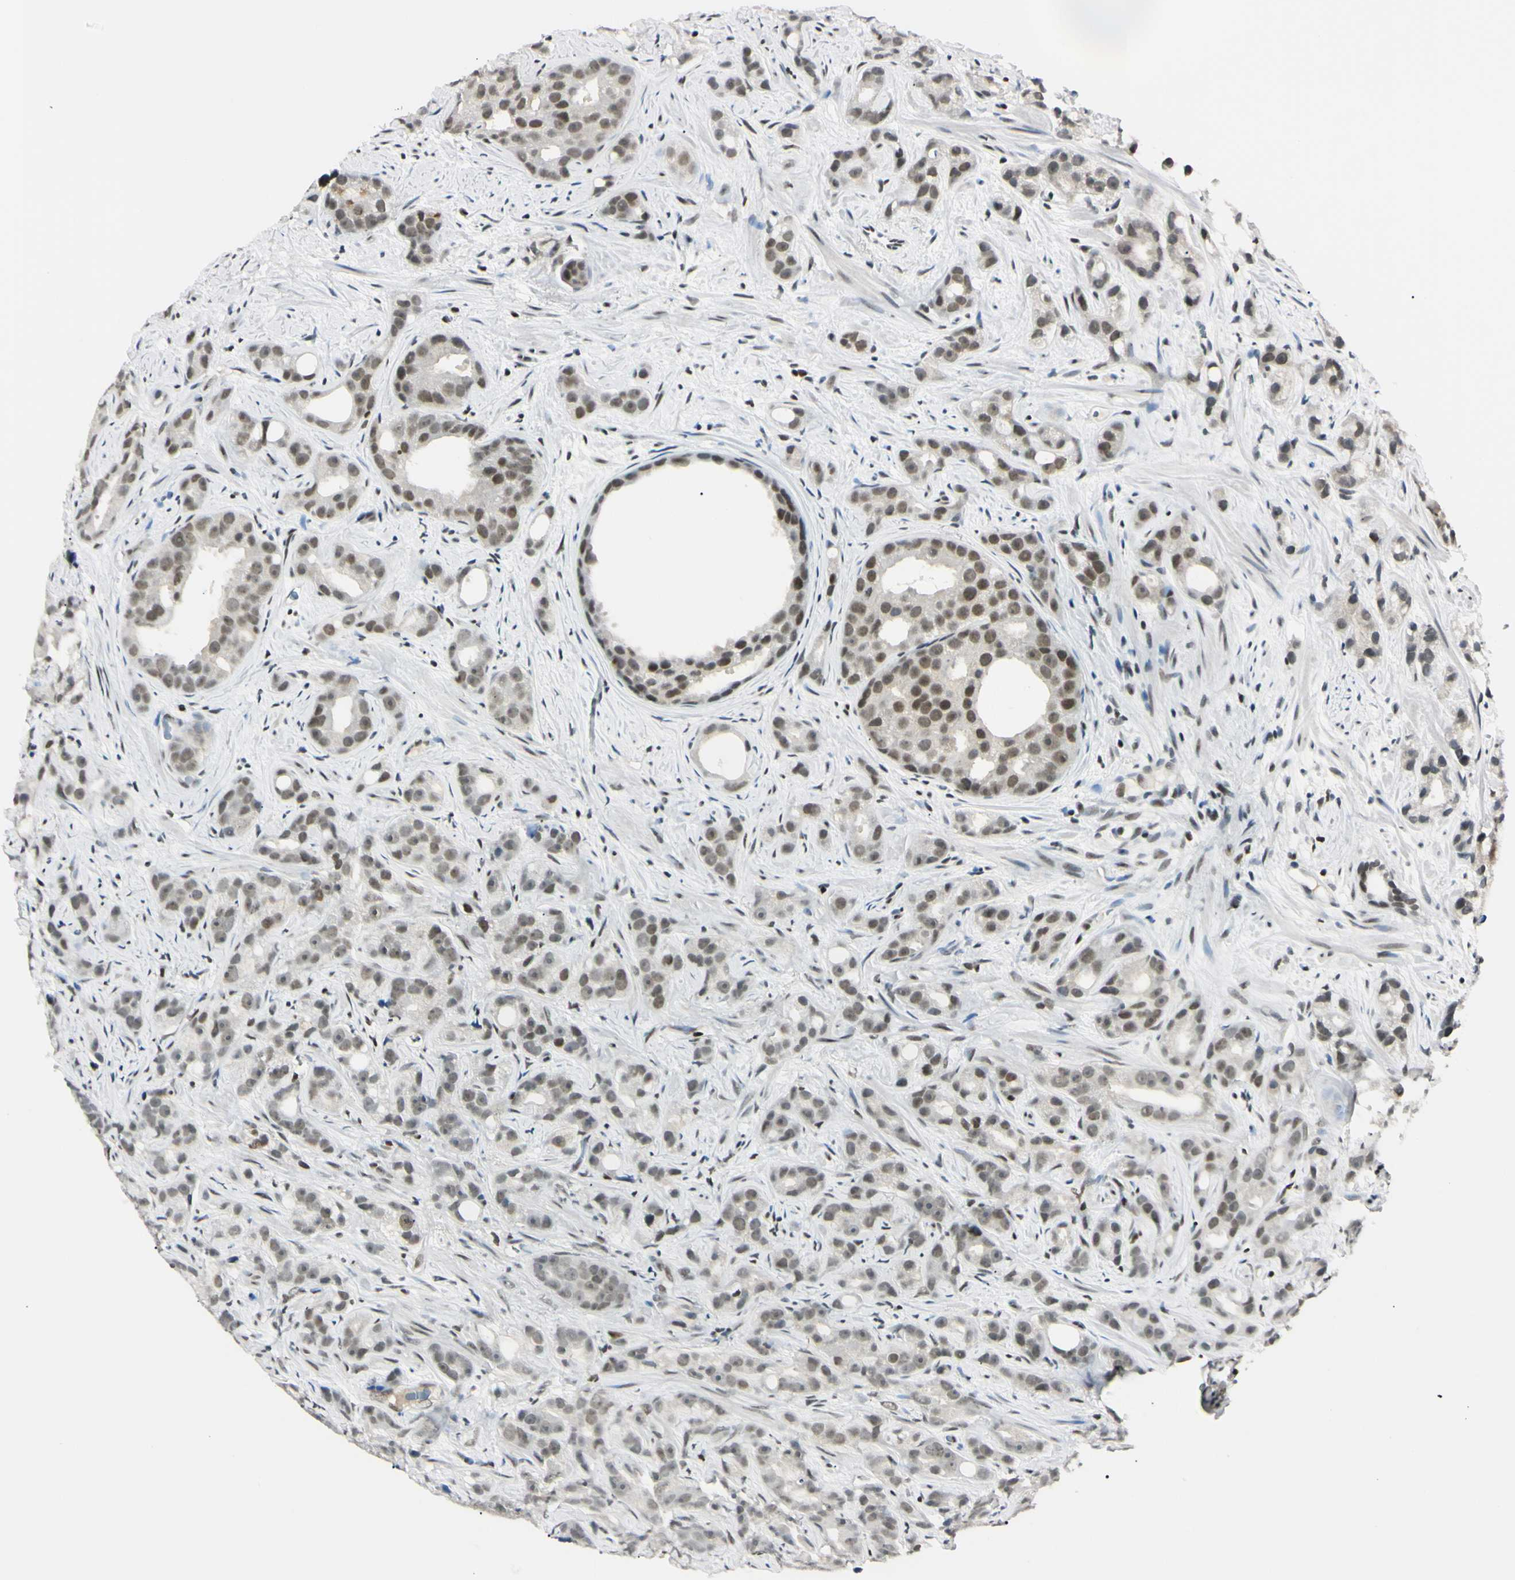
{"staining": {"intensity": "weak", "quantity": "25%-75%", "location": "nuclear"}, "tissue": "prostate cancer", "cell_type": "Tumor cells", "image_type": "cancer", "snomed": [{"axis": "morphology", "description": "Adenocarcinoma, Low grade"}, {"axis": "topography", "description": "Prostate"}], "caption": "Prostate low-grade adenocarcinoma was stained to show a protein in brown. There is low levels of weak nuclear positivity in approximately 25%-75% of tumor cells.", "gene": "C1orf174", "patient": {"sex": "male", "age": 89}}